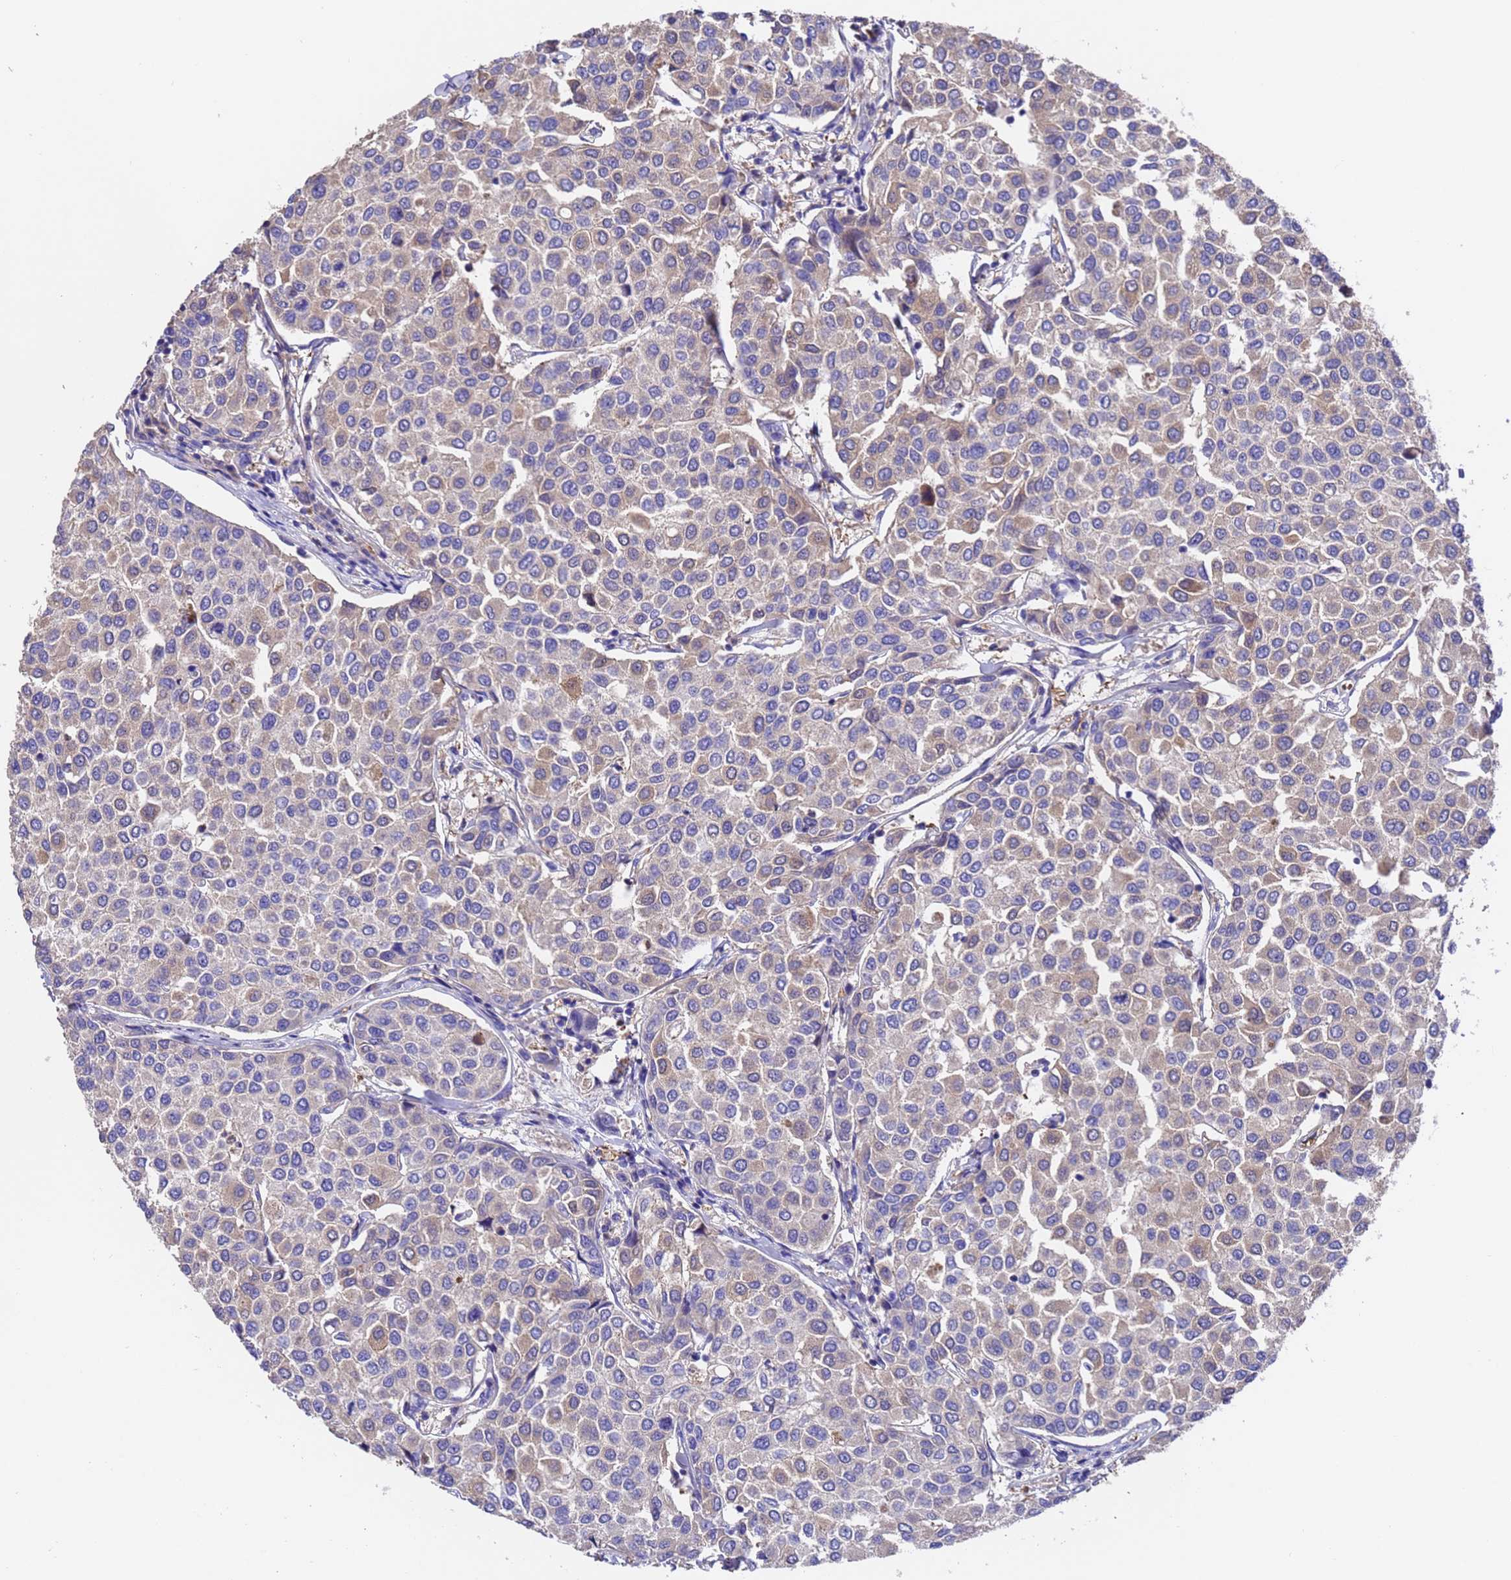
{"staining": {"intensity": "weak", "quantity": "25%-75%", "location": "cytoplasmic/membranous"}, "tissue": "breast cancer", "cell_type": "Tumor cells", "image_type": "cancer", "snomed": [{"axis": "morphology", "description": "Duct carcinoma"}, {"axis": "topography", "description": "Breast"}], "caption": "Brown immunohistochemical staining in breast invasive ductal carcinoma demonstrates weak cytoplasmic/membranous positivity in approximately 25%-75% of tumor cells. The protein is stained brown, and the nuclei are stained in blue (DAB IHC with brightfield microscopy, high magnification).", "gene": "ELP6", "patient": {"sex": "female", "age": 55}}